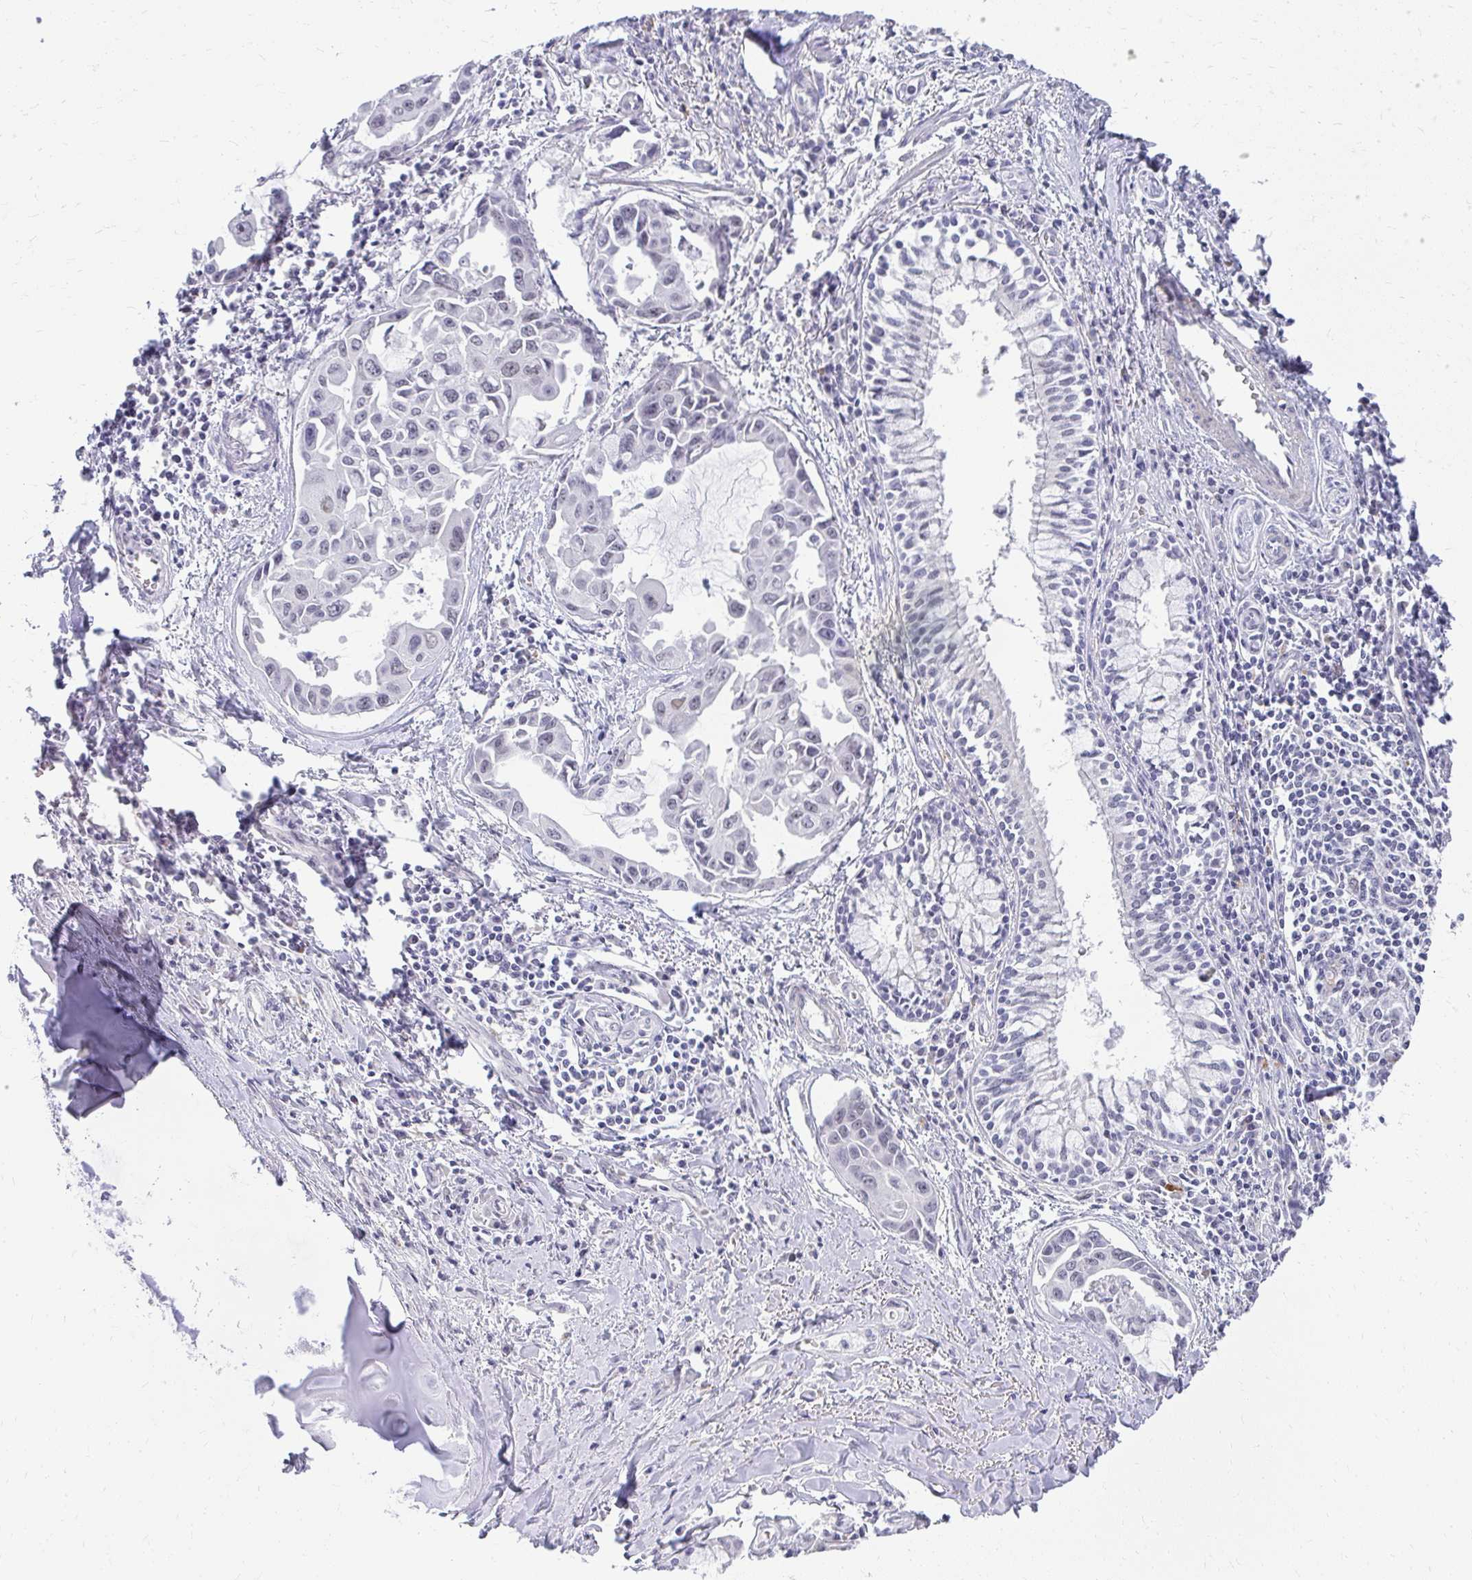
{"staining": {"intensity": "negative", "quantity": "none", "location": "none"}, "tissue": "lung cancer", "cell_type": "Tumor cells", "image_type": "cancer", "snomed": [{"axis": "morphology", "description": "Adenocarcinoma, NOS"}, {"axis": "topography", "description": "Lung"}], "caption": "DAB (3,3'-diaminobenzidine) immunohistochemical staining of human lung cancer displays no significant staining in tumor cells. (Brightfield microscopy of DAB IHC at high magnification).", "gene": "TEX33", "patient": {"sex": "male", "age": 64}}